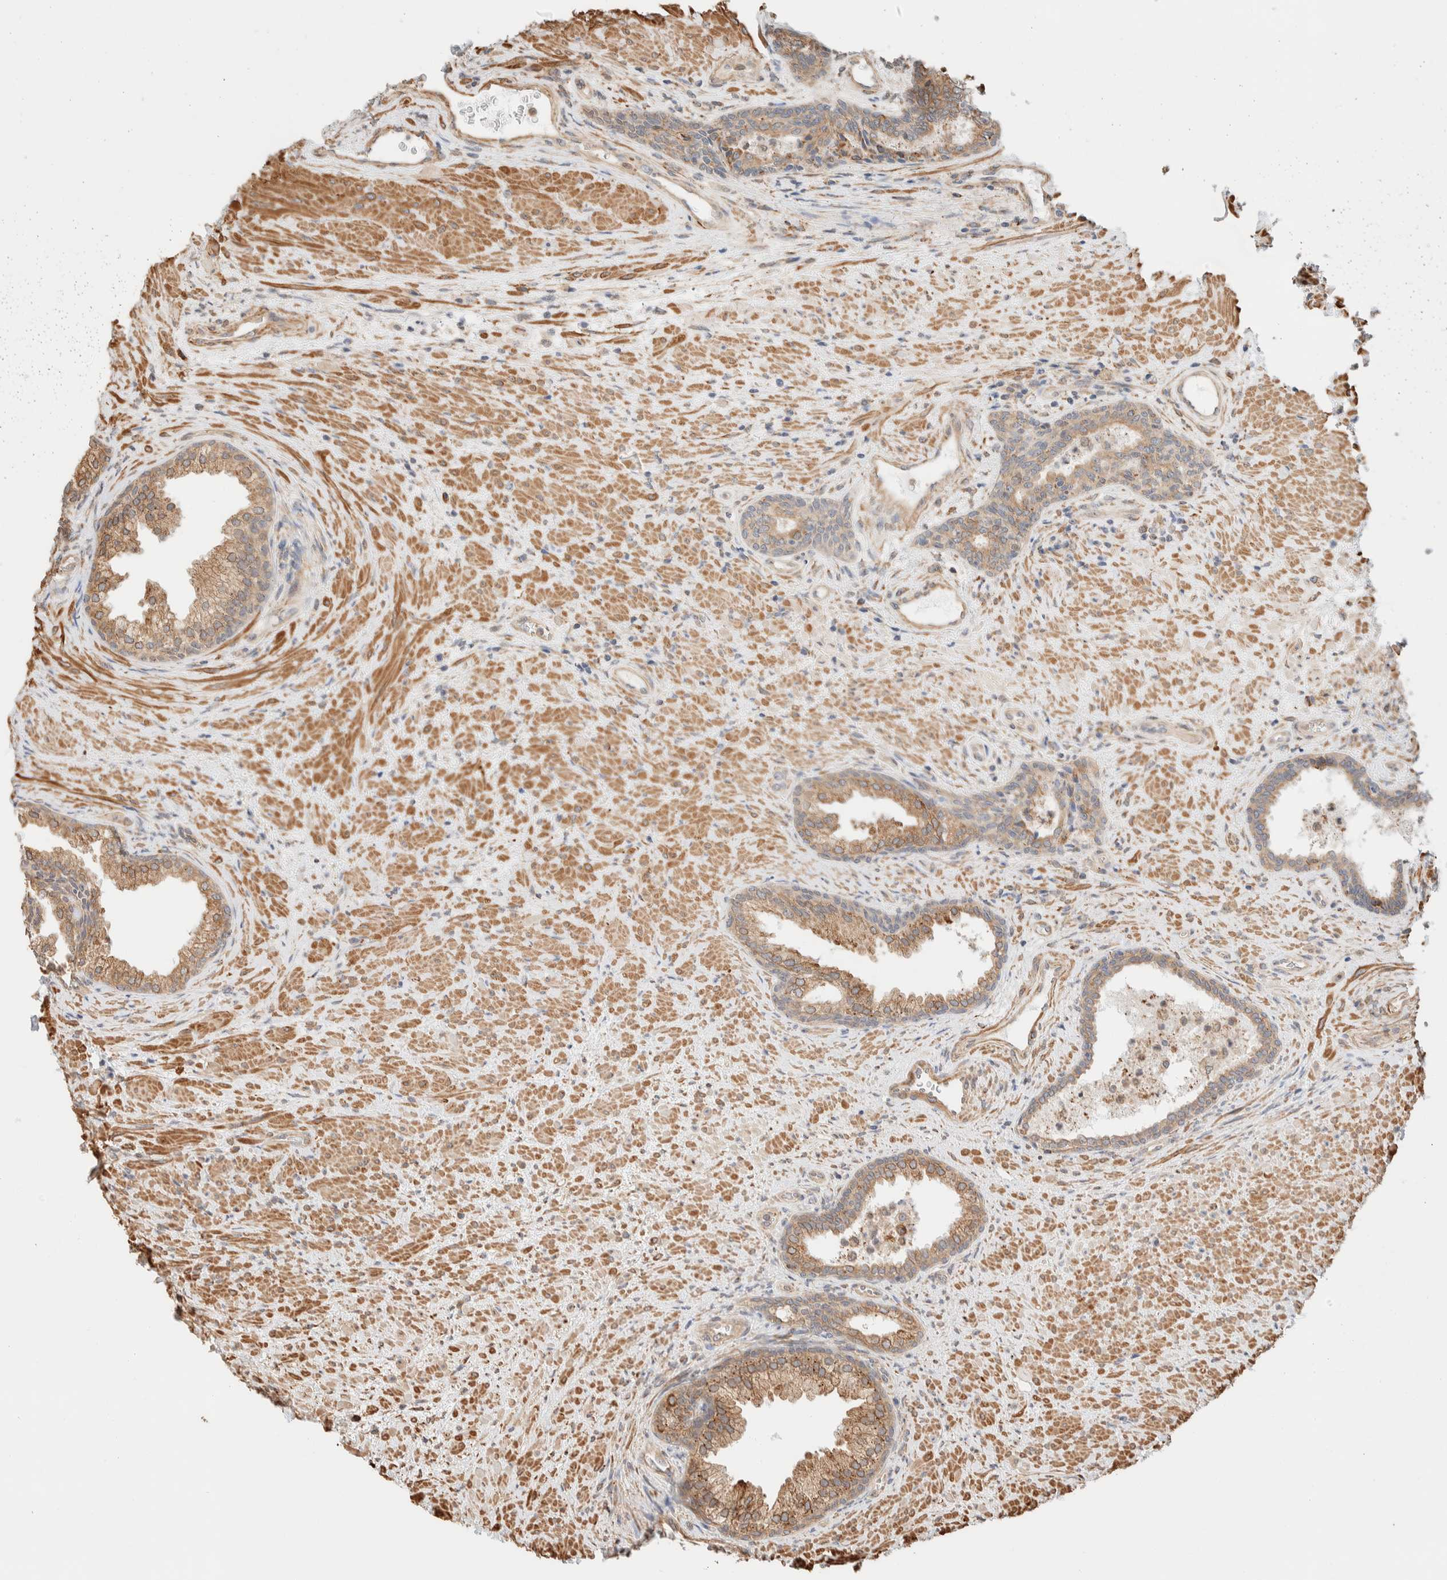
{"staining": {"intensity": "moderate", "quantity": ">75%", "location": "cytoplasmic/membranous"}, "tissue": "prostate", "cell_type": "Glandular cells", "image_type": "normal", "snomed": [{"axis": "morphology", "description": "Normal tissue, NOS"}, {"axis": "topography", "description": "Prostate"}], "caption": "Moderate cytoplasmic/membranous protein positivity is seen in approximately >75% of glandular cells in prostate. (IHC, brightfield microscopy, high magnification).", "gene": "INTS1", "patient": {"sex": "male", "age": 76}}